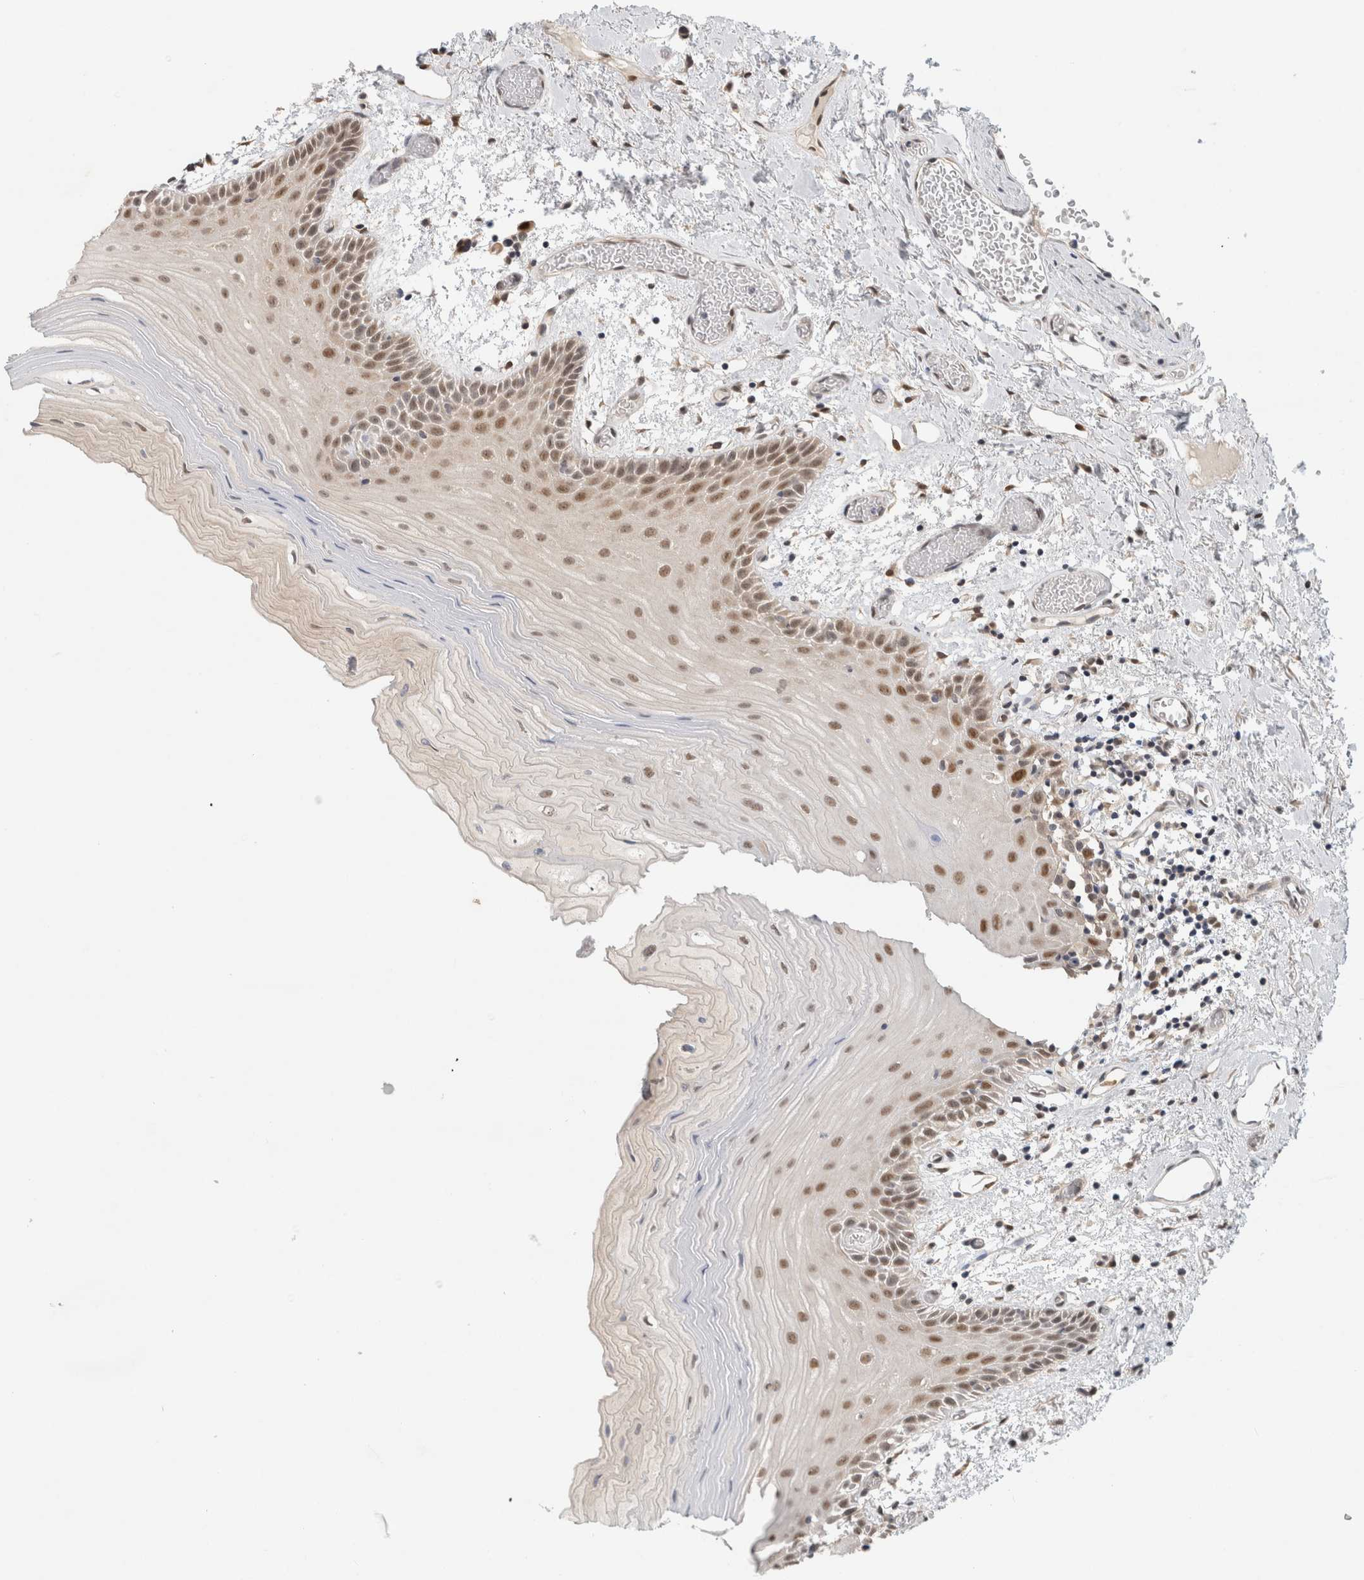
{"staining": {"intensity": "moderate", "quantity": "25%-75%", "location": "nuclear"}, "tissue": "oral mucosa", "cell_type": "Squamous epithelial cells", "image_type": "normal", "snomed": [{"axis": "morphology", "description": "Normal tissue, NOS"}, {"axis": "topography", "description": "Oral tissue"}], "caption": "Protein staining of benign oral mucosa exhibits moderate nuclear positivity in approximately 25%-75% of squamous epithelial cells. (brown staining indicates protein expression, while blue staining denotes nuclei).", "gene": "EIF4G3", "patient": {"sex": "male", "age": 52}}